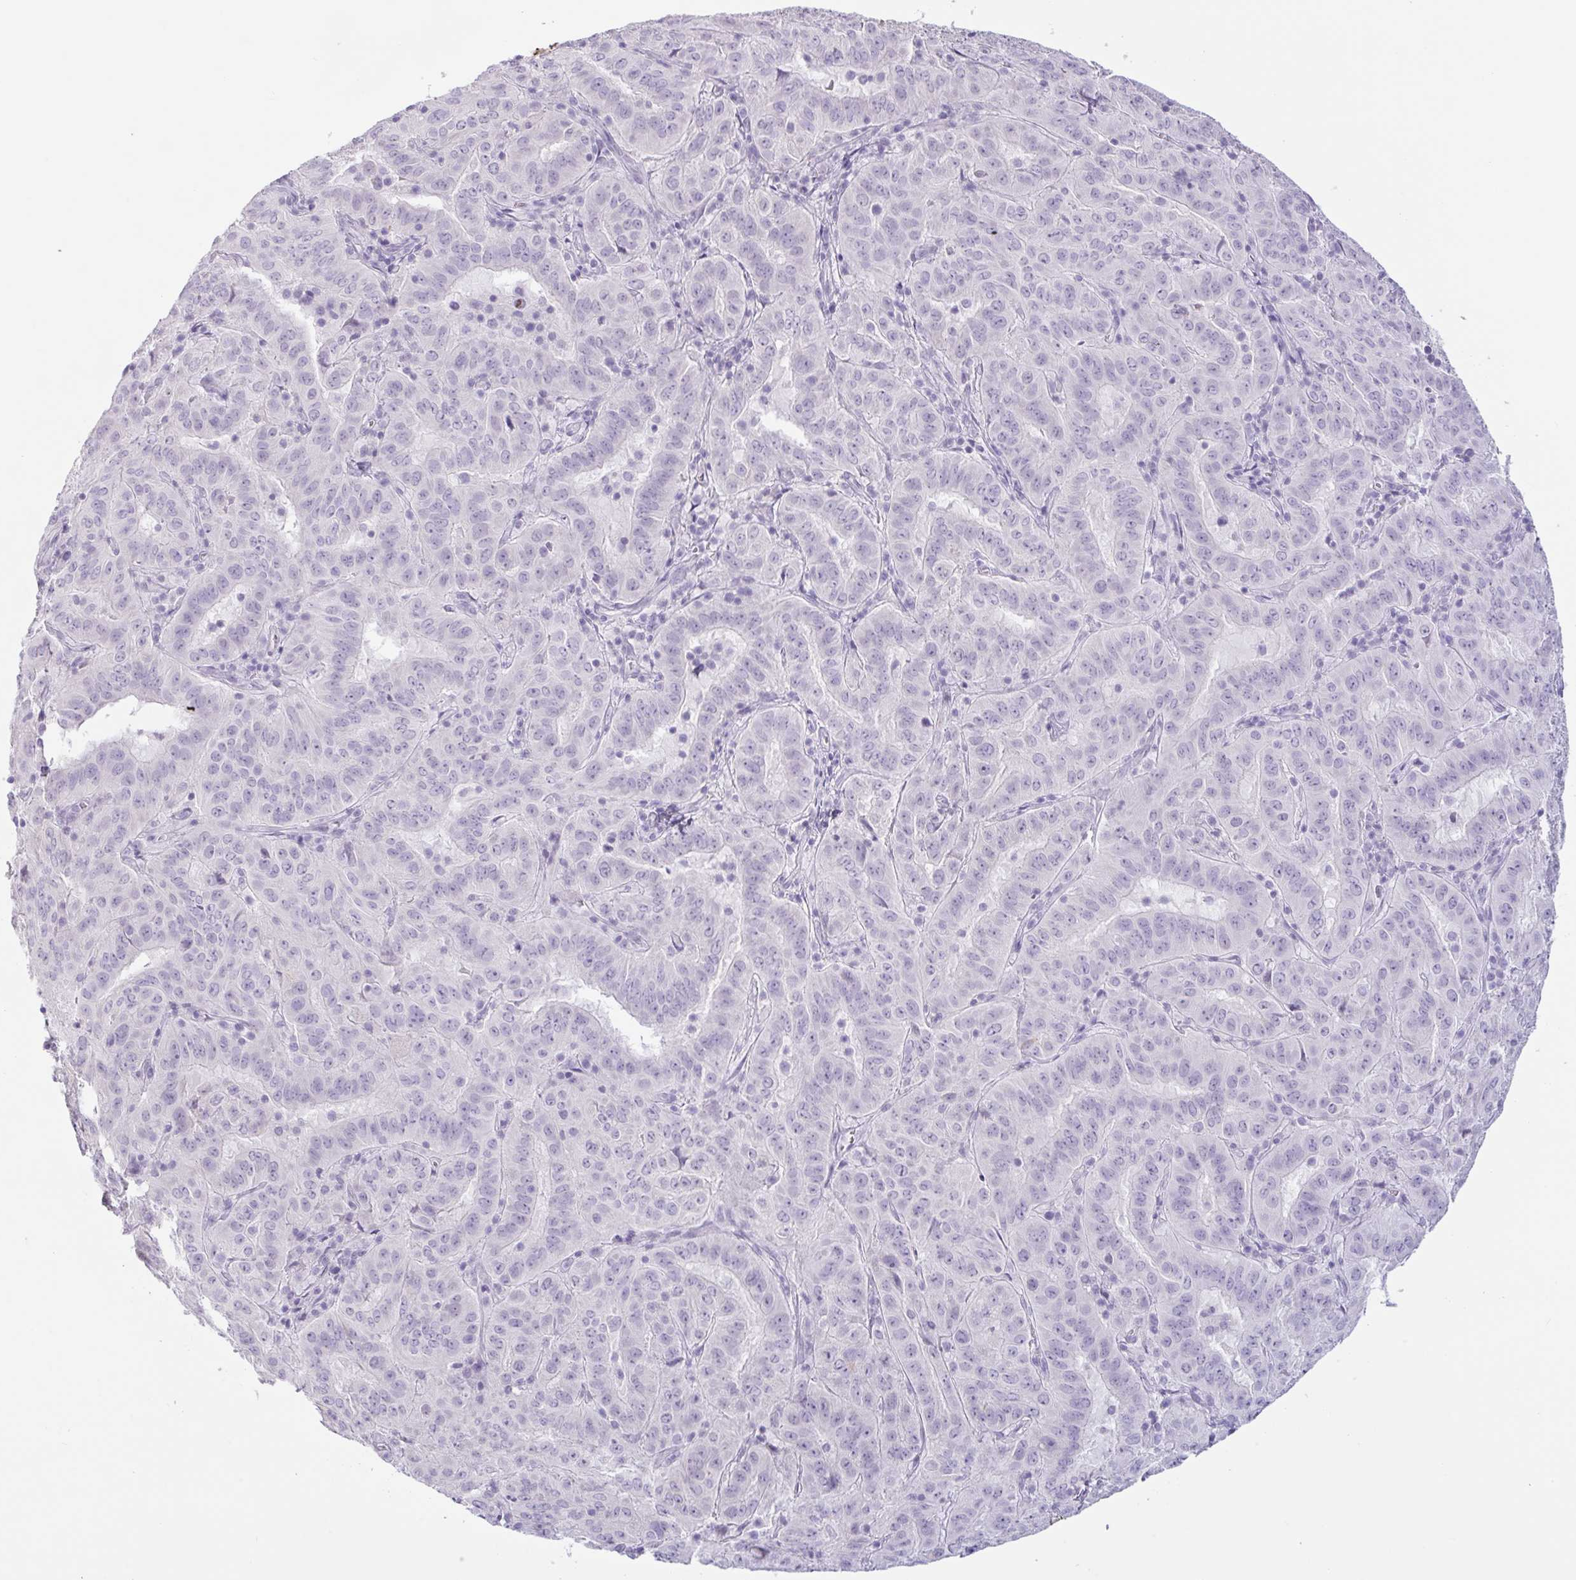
{"staining": {"intensity": "negative", "quantity": "none", "location": "none"}, "tissue": "pancreatic cancer", "cell_type": "Tumor cells", "image_type": "cancer", "snomed": [{"axis": "morphology", "description": "Adenocarcinoma, NOS"}, {"axis": "topography", "description": "Pancreas"}], "caption": "This is a histopathology image of IHC staining of pancreatic cancer (adenocarcinoma), which shows no staining in tumor cells.", "gene": "CTSE", "patient": {"sex": "male", "age": 63}}